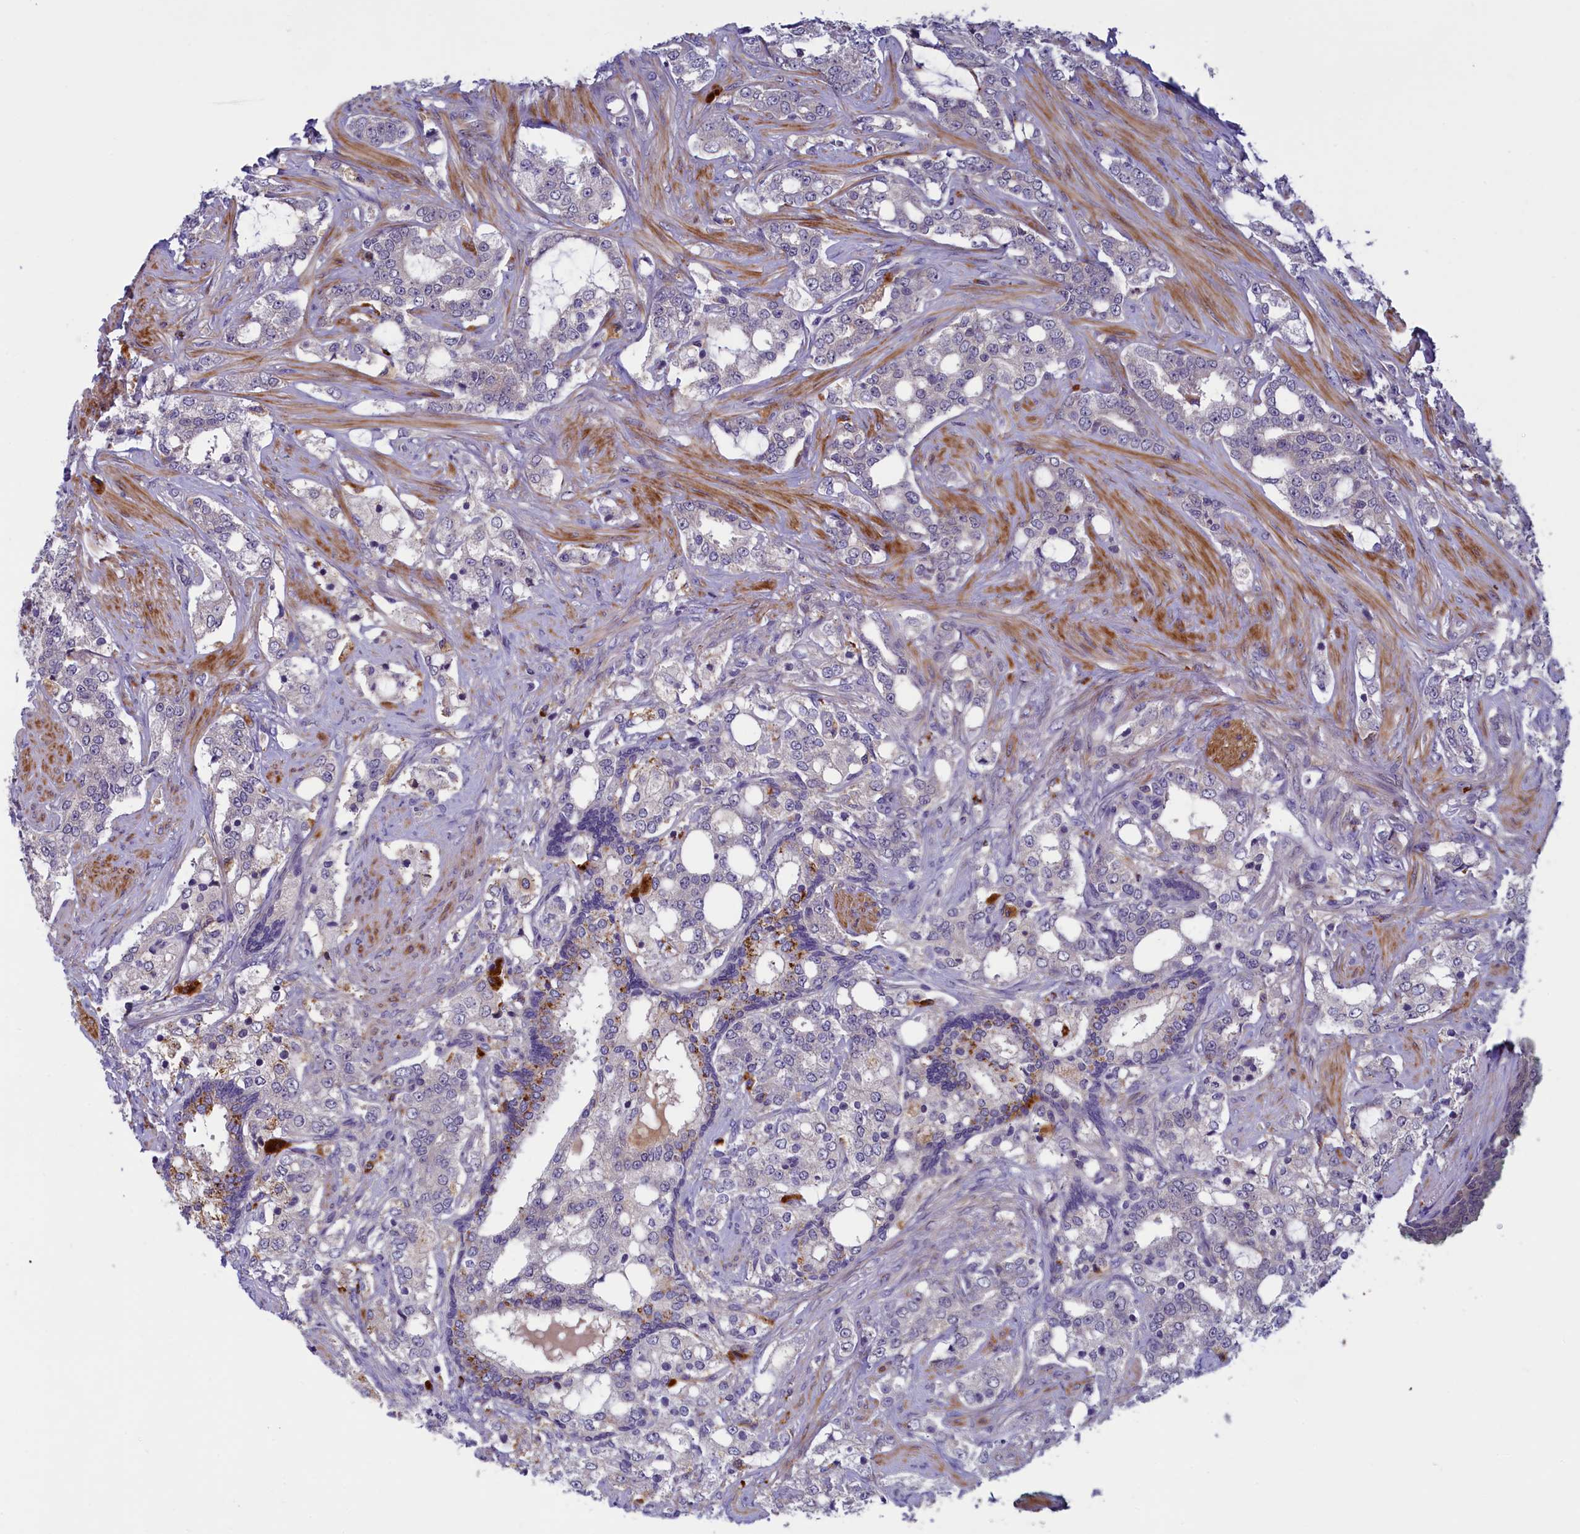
{"staining": {"intensity": "negative", "quantity": "none", "location": "none"}, "tissue": "prostate cancer", "cell_type": "Tumor cells", "image_type": "cancer", "snomed": [{"axis": "morphology", "description": "Adenocarcinoma, High grade"}, {"axis": "topography", "description": "Prostate"}], "caption": "There is no significant expression in tumor cells of prostate cancer (adenocarcinoma (high-grade)).", "gene": "NUBP1", "patient": {"sex": "male", "age": 64}}